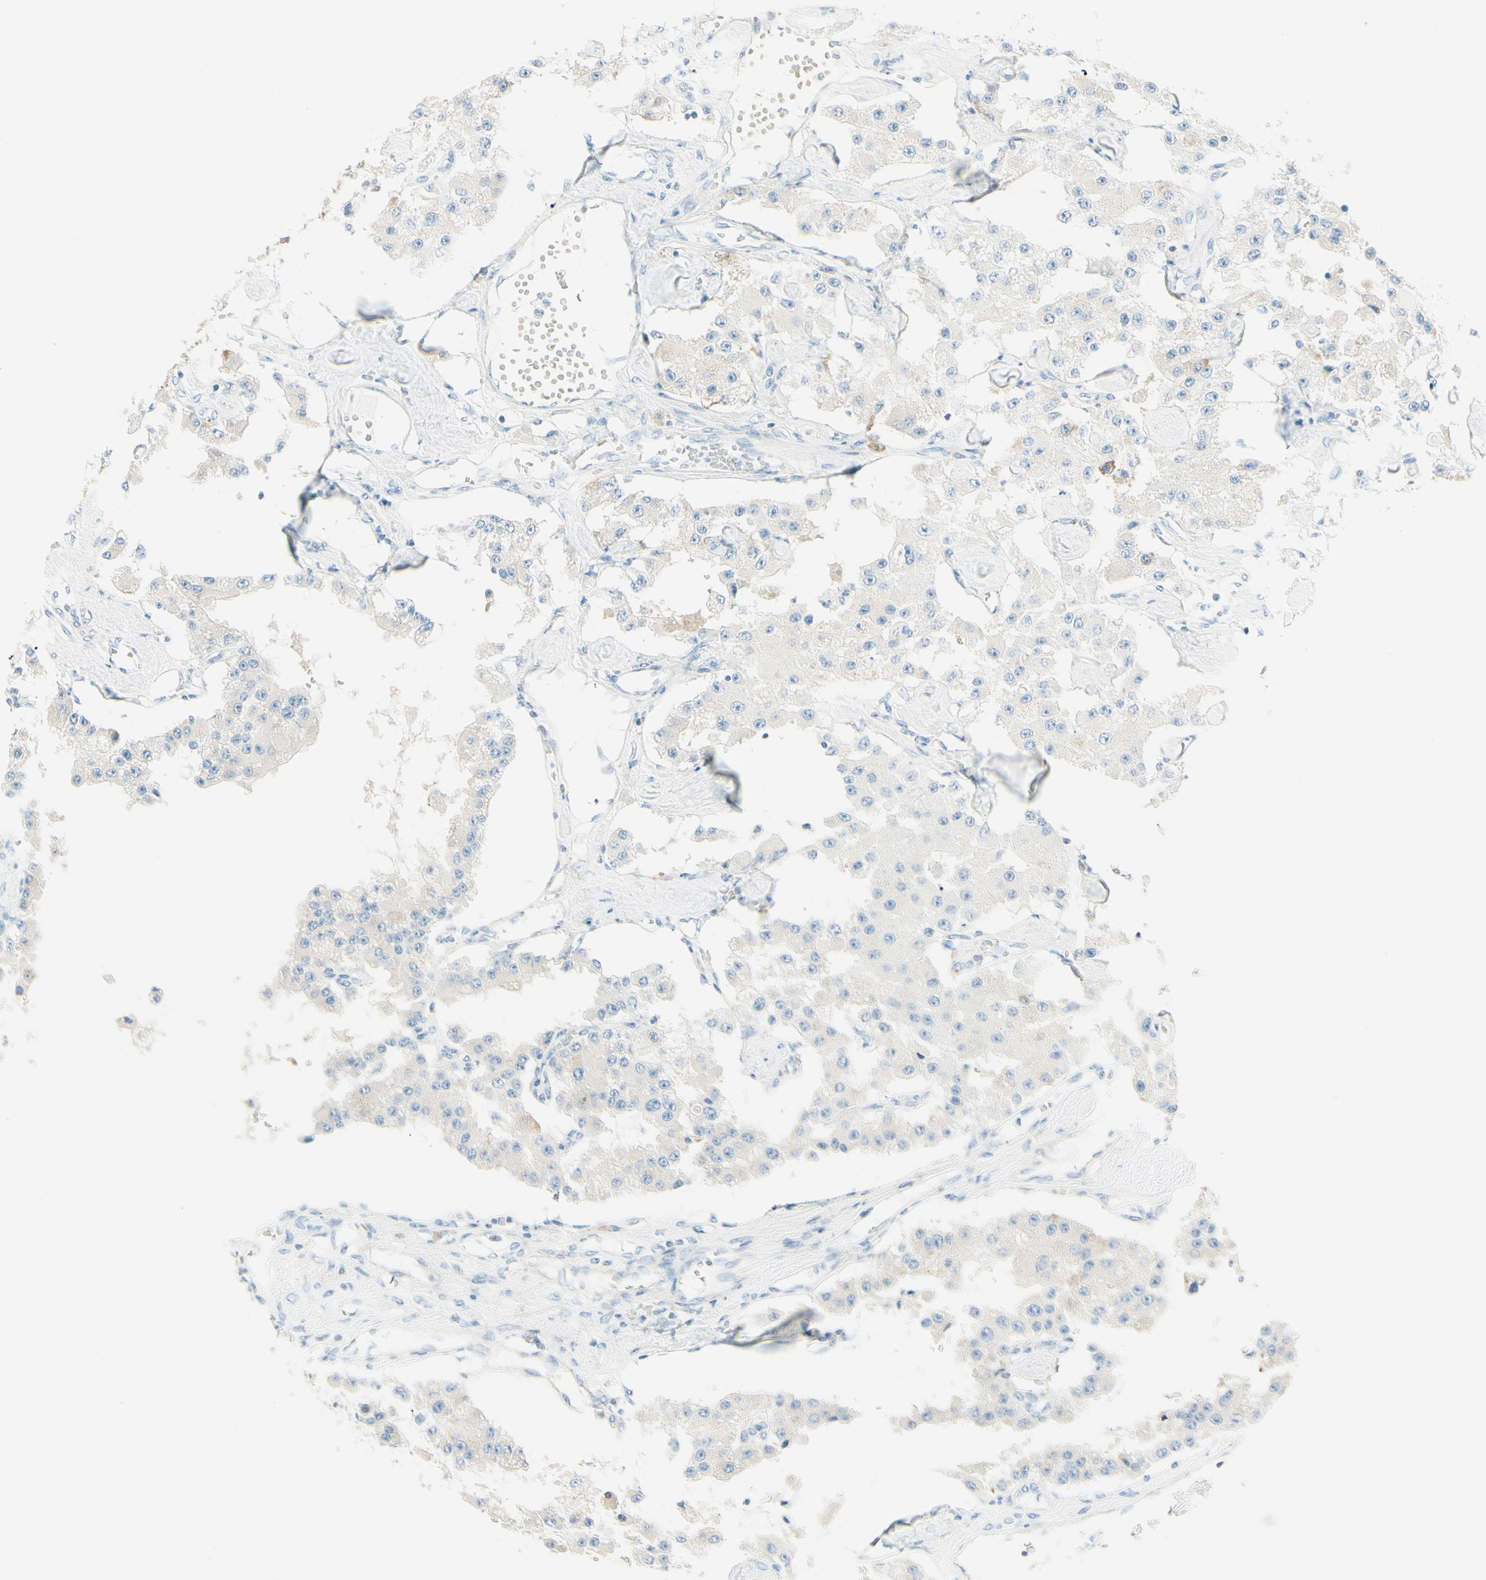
{"staining": {"intensity": "weak", "quantity": "25%-75%", "location": "cytoplasmic/membranous"}, "tissue": "carcinoid", "cell_type": "Tumor cells", "image_type": "cancer", "snomed": [{"axis": "morphology", "description": "Carcinoid, malignant, NOS"}, {"axis": "topography", "description": "Pancreas"}], "caption": "This histopathology image displays carcinoid stained with immunohistochemistry (IHC) to label a protein in brown. The cytoplasmic/membranous of tumor cells show weak positivity for the protein. Nuclei are counter-stained blue.", "gene": "NCBP2L", "patient": {"sex": "male", "age": 41}}